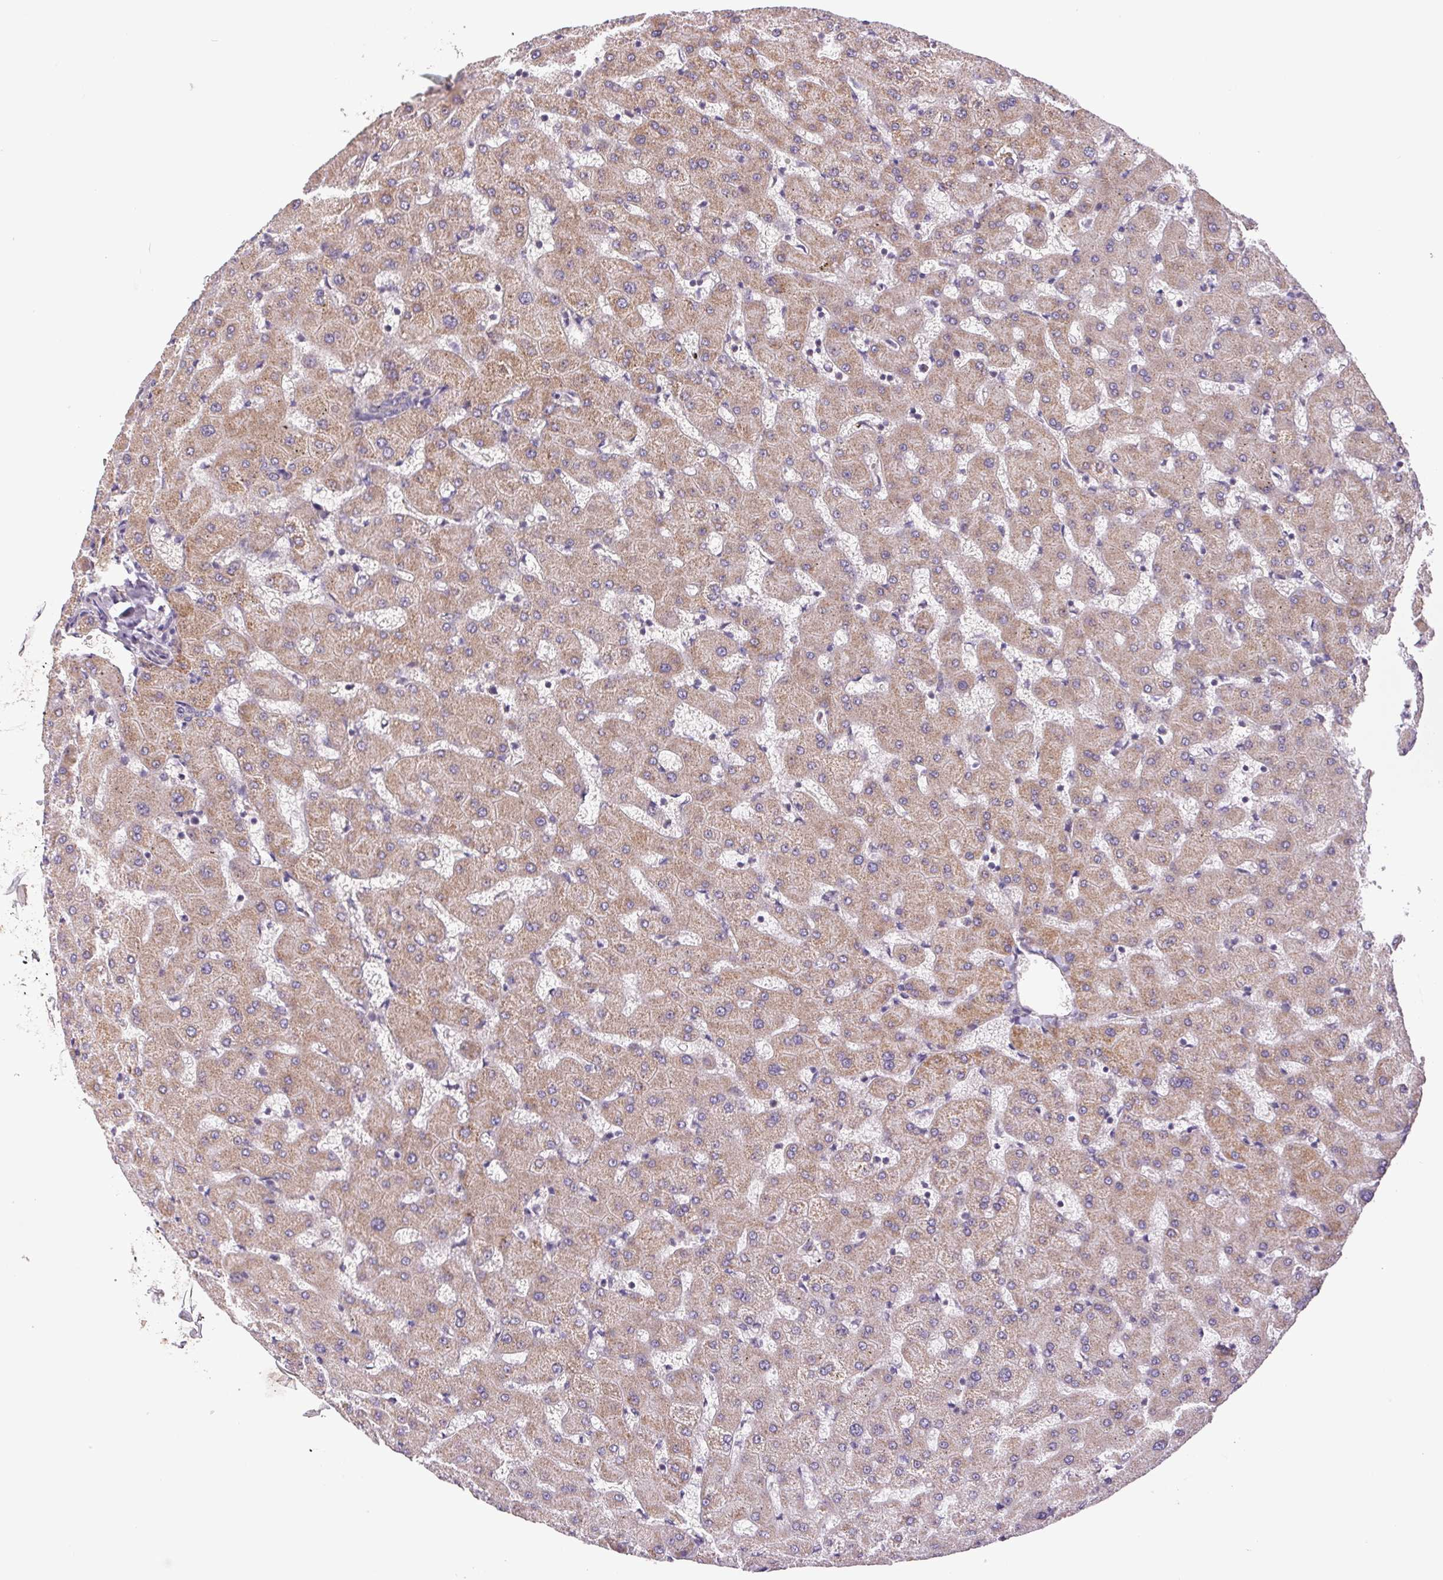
{"staining": {"intensity": "negative", "quantity": "none", "location": "none"}, "tissue": "liver", "cell_type": "Cholangiocytes", "image_type": "normal", "snomed": [{"axis": "morphology", "description": "Normal tissue, NOS"}, {"axis": "topography", "description": "Liver"}], "caption": "A photomicrograph of liver stained for a protein shows no brown staining in cholangiocytes. The staining was performed using DAB (3,3'-diaminobenzidine) to visualize the protein expression in brown, while the nuclei were stained in blue with hematoxylin (Magnification: 20x).", "gene": "BNIP5", "patient": {"sex": "female", "age": 63}}